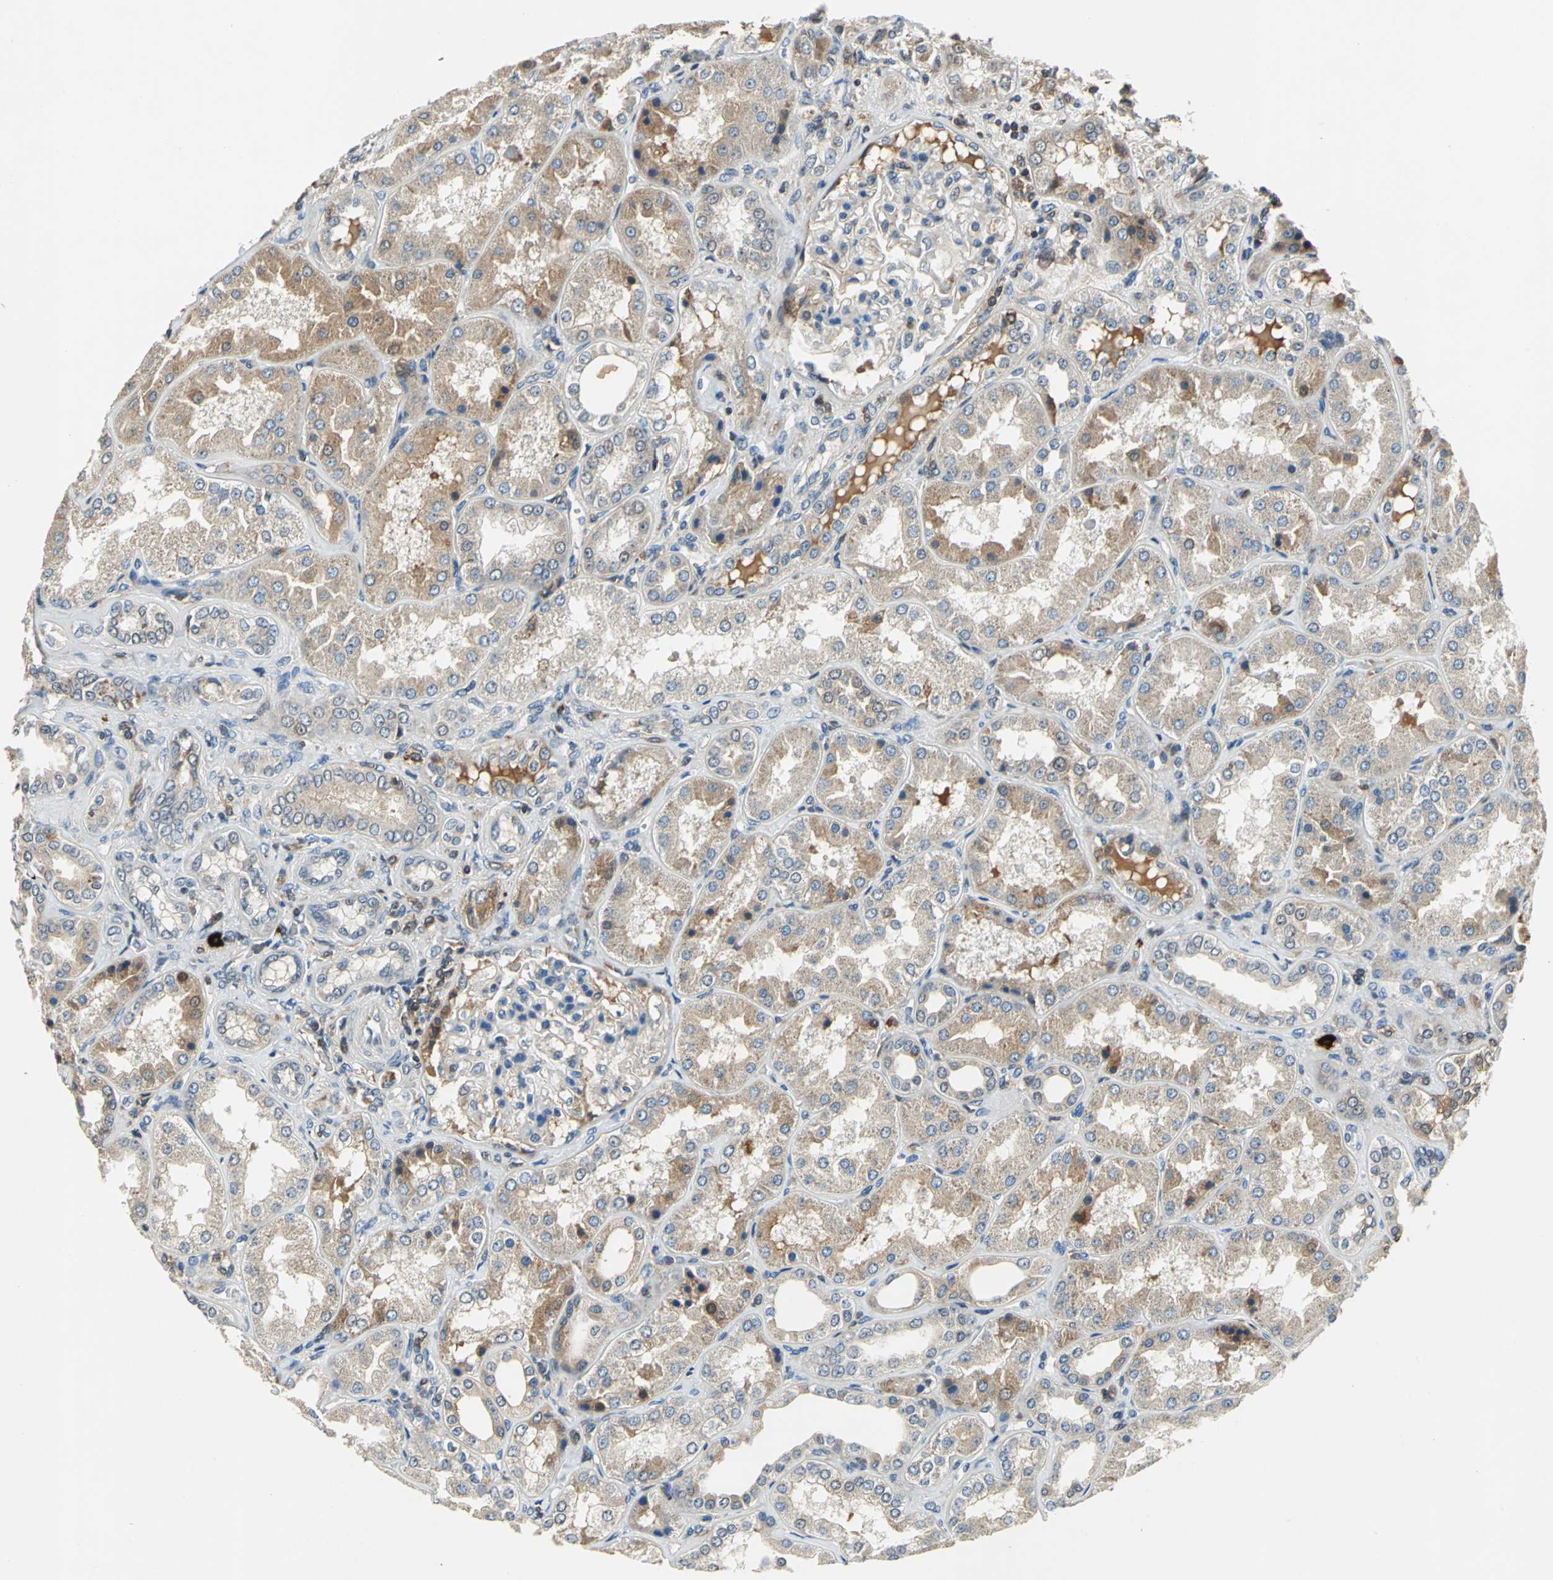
{"staining": {"intensity": "weak", "quantity": "<25%", "location": "cytoplasmic/membranous"}, "tissue": "kidney", "cell_type": "Cells in glomeruli", "image_type": "normal", "snomed": [{"axis": "morphology", "description": "Normal tissue, NOS"}, {"axis": "topography", "description": "Kidney"}], "caption": "Protein analysis of benign kidney displays no significant positivity in cells in glomeruli.", "gene": "SLC19A2", "patient": {"sex": "female", "age": 56}}